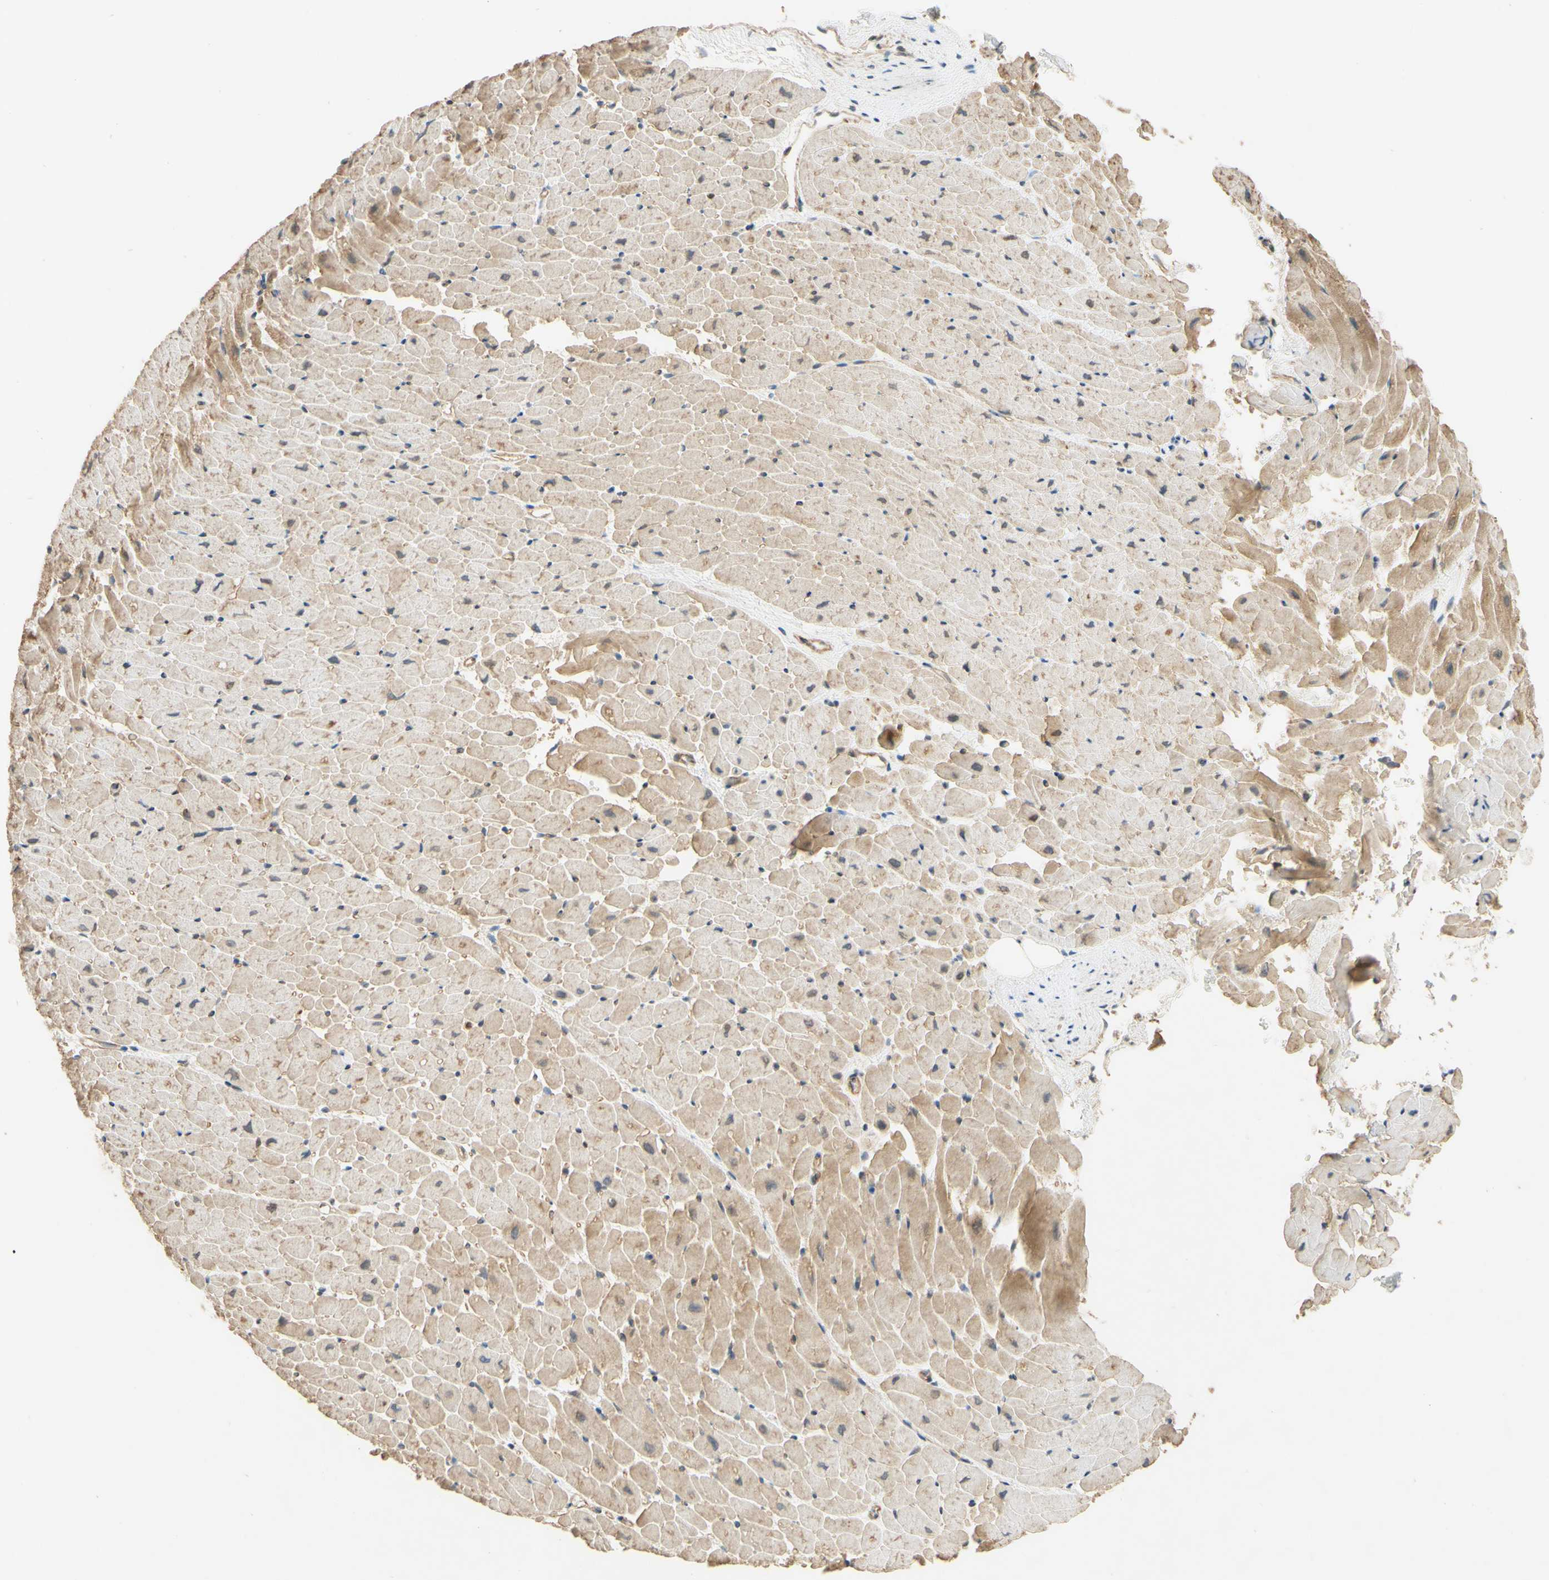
{"staining": {"intensity": "moderate", "quantity": "25%-75%", "location": "cytoplasmic/membranous"}, "tissue": "heart muscle", "cell_type": "Cardiomyocytes", "image_type": "normal", "snomed": [{"axis": "morphology", "description": "Normal tissue, NOS"}, {"axis": "topography", "description": "Heart"}], "caption": "Cardiomyocytes reveal moderate cytoplasmic/membranous positivity in approximately 25%-75% of cells in benign heart muscle.", "gene": "GATA1", "patient": {"sex": "male", "age": 45}}